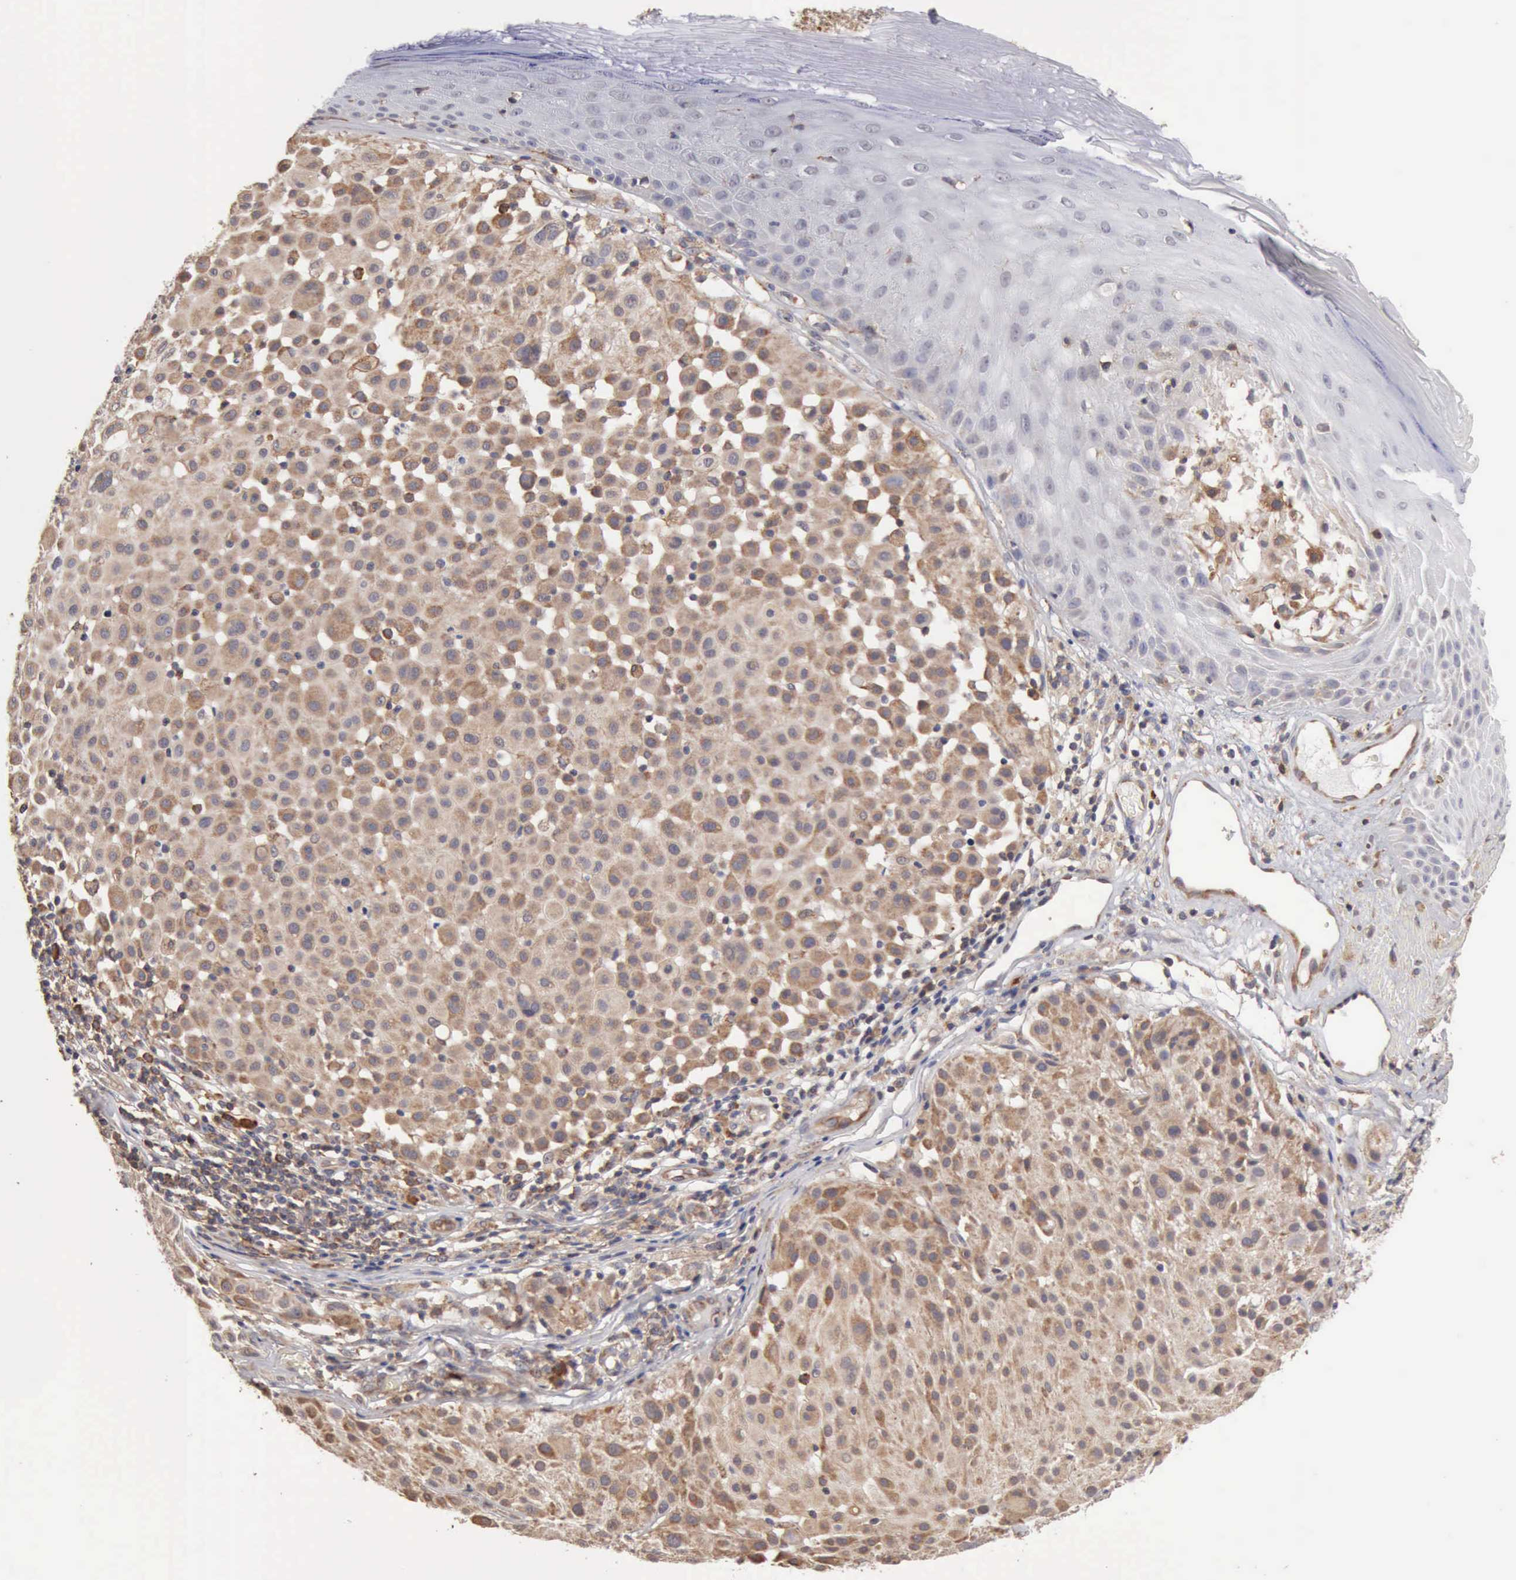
{"staining": {"intensity": "weak", "quantity": ">75%", "location": "cytoplasmic/membranous"}, "tissue": "melanoma", "cell_type": "Tumor cells", "image_type": "cancer", "snomed": [{"axis": "morphology", "description": "Malignant melanoma, NOS"}, {"axis": "topography", "description": "Skin"}], "caption": "Immunohistochemical staining of malignant melanoma exhibits weak cytoplasmic/membranous protein staining in about >75% of tumor cells.", "gene": "GPR101", "patient": {"sex": "male", "age": 36}}